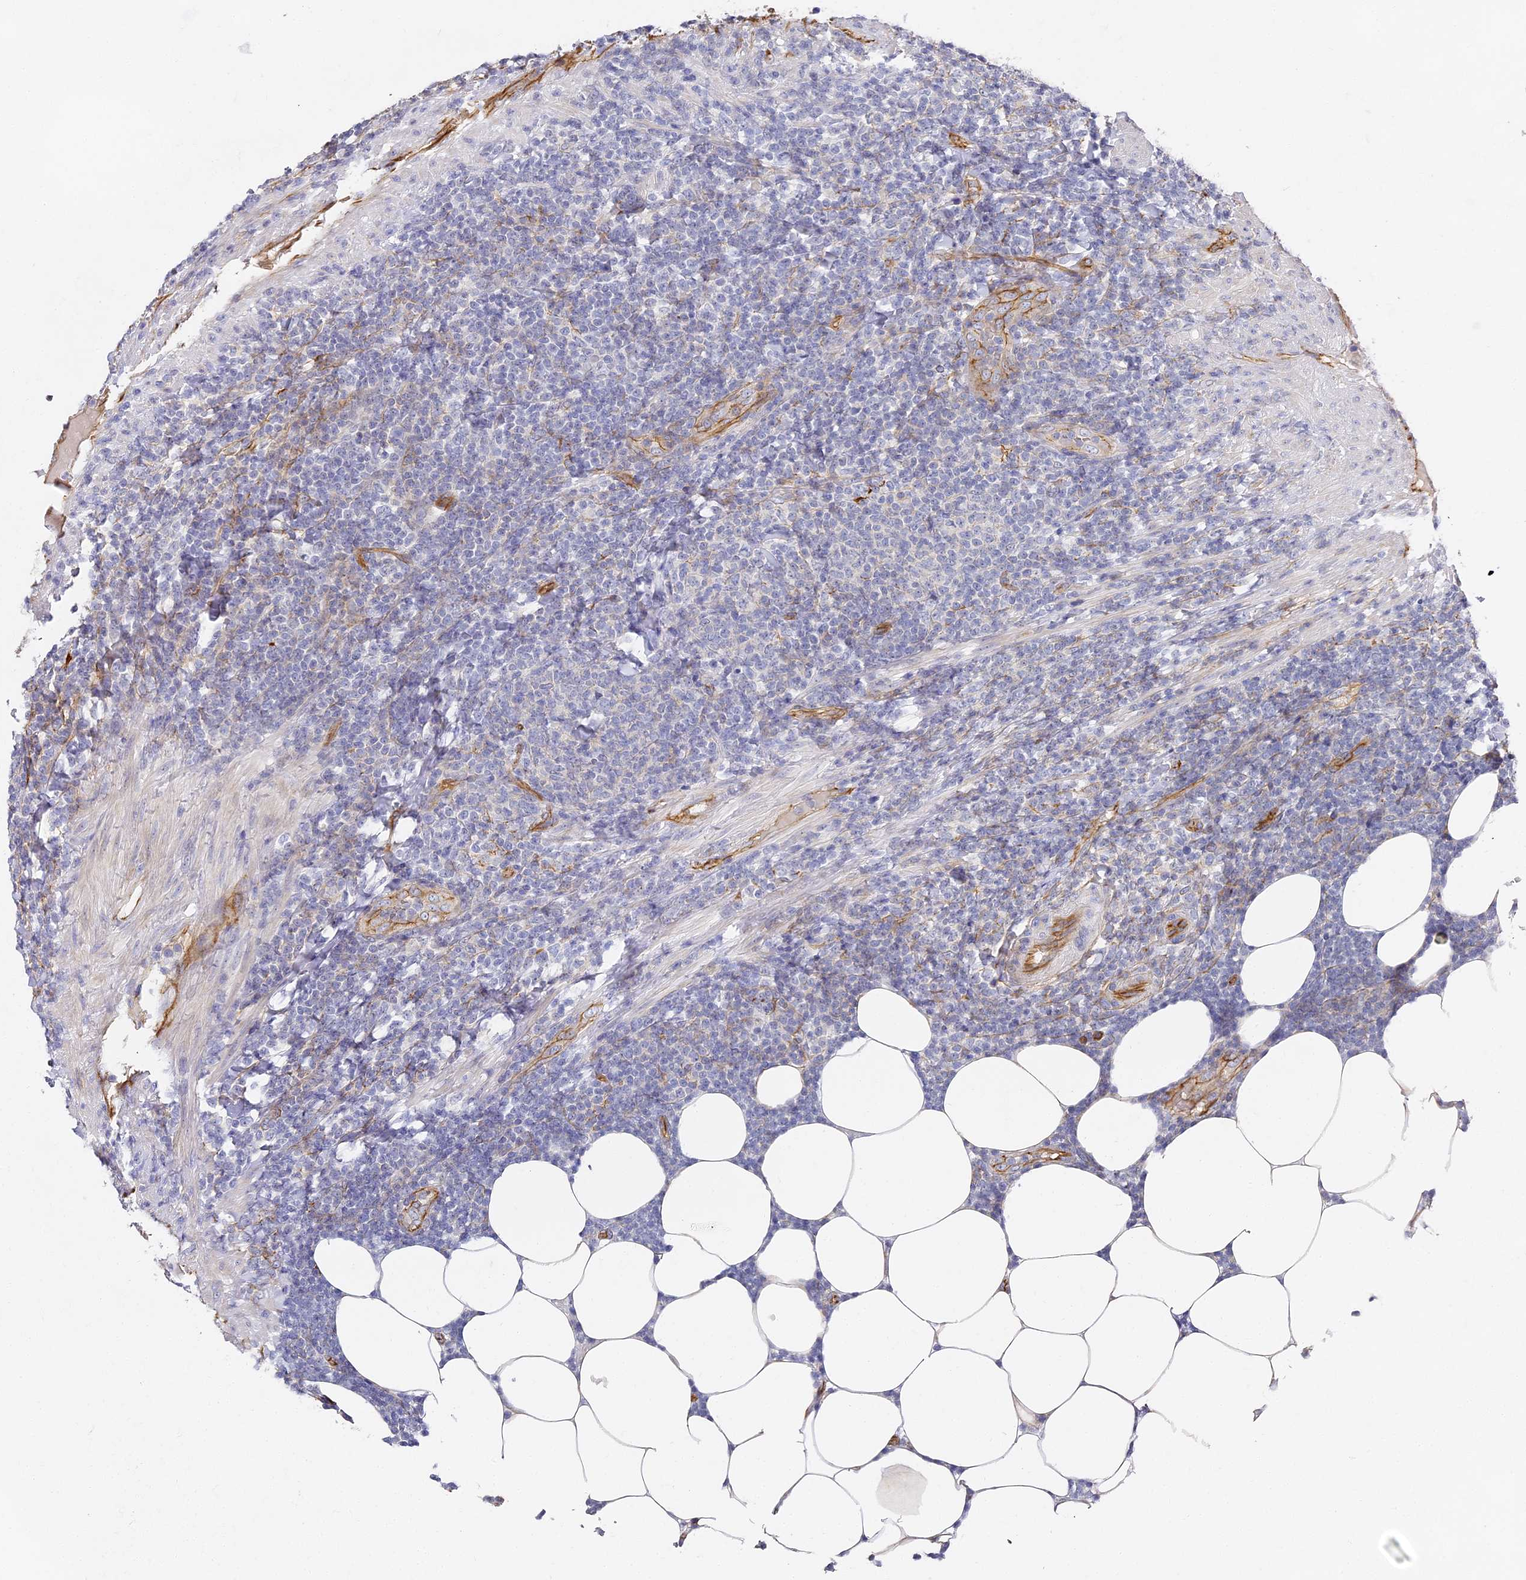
{"staining": {"intensity": "negative", "quantity": "none", "location": "none"}, "tissue": "lymphoma", "cell_type": "Tumor cells", "image_type": "cancer", "snomed": [{"axis": "morphology", "description": "Malignant lymphoma, non-Hodgkin's type, Low grade"}, {"axis": "topography", "description": "Lymph node"}], "caption": "Immunohistochemistry (IHC) of human malignant lymphoma, non-Hodgkin's type (low-grade) reveals no positivity in tumor cells.", "gene": "CCDC30", "patient": {"sex": "male", "age": 66}}